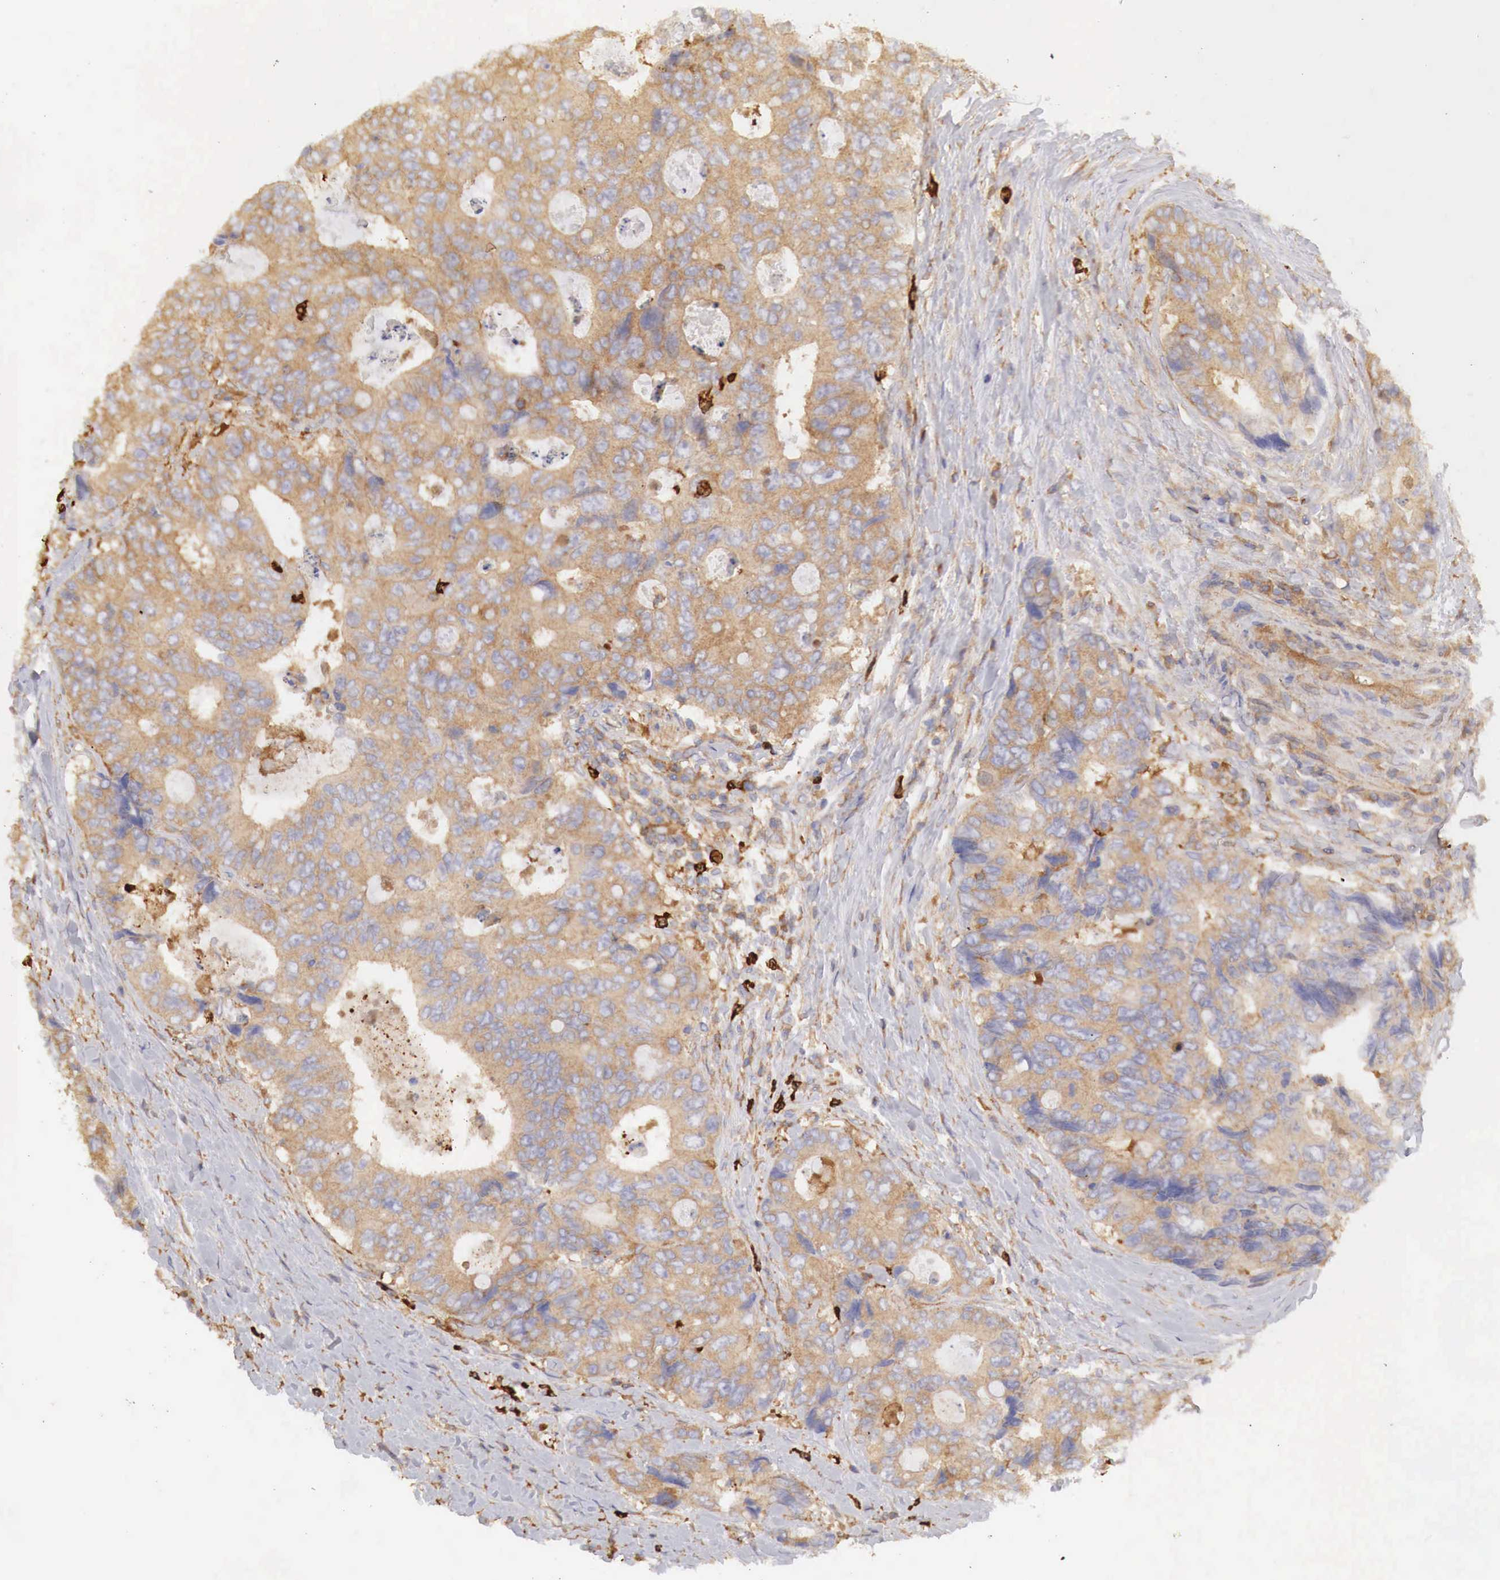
{"staining": {"intensity": "moderate", "quantity": ">75%", "location": "cytoplasmic/membranous"}, "tissue": "colorectal cancer", "cell_type": "Tumor cells", "image_type": "cancer", "snomed": [{"axis": "morphology", "description": "Adenocarcinoma, NOS"}, {"axis": "topography", "description": "Rectum"}], "caption": "DAB immunohistochemical staining of human colorectal cancer (adenocarcinoma) displays moderate cytoplasmic/membranous protein positivity in about >75% of tumor cells. The protein is shown in brown color, while the nuclei are stained blue.", "gene": "G6PD", "patient": {"sex": "female", "age": 67}}